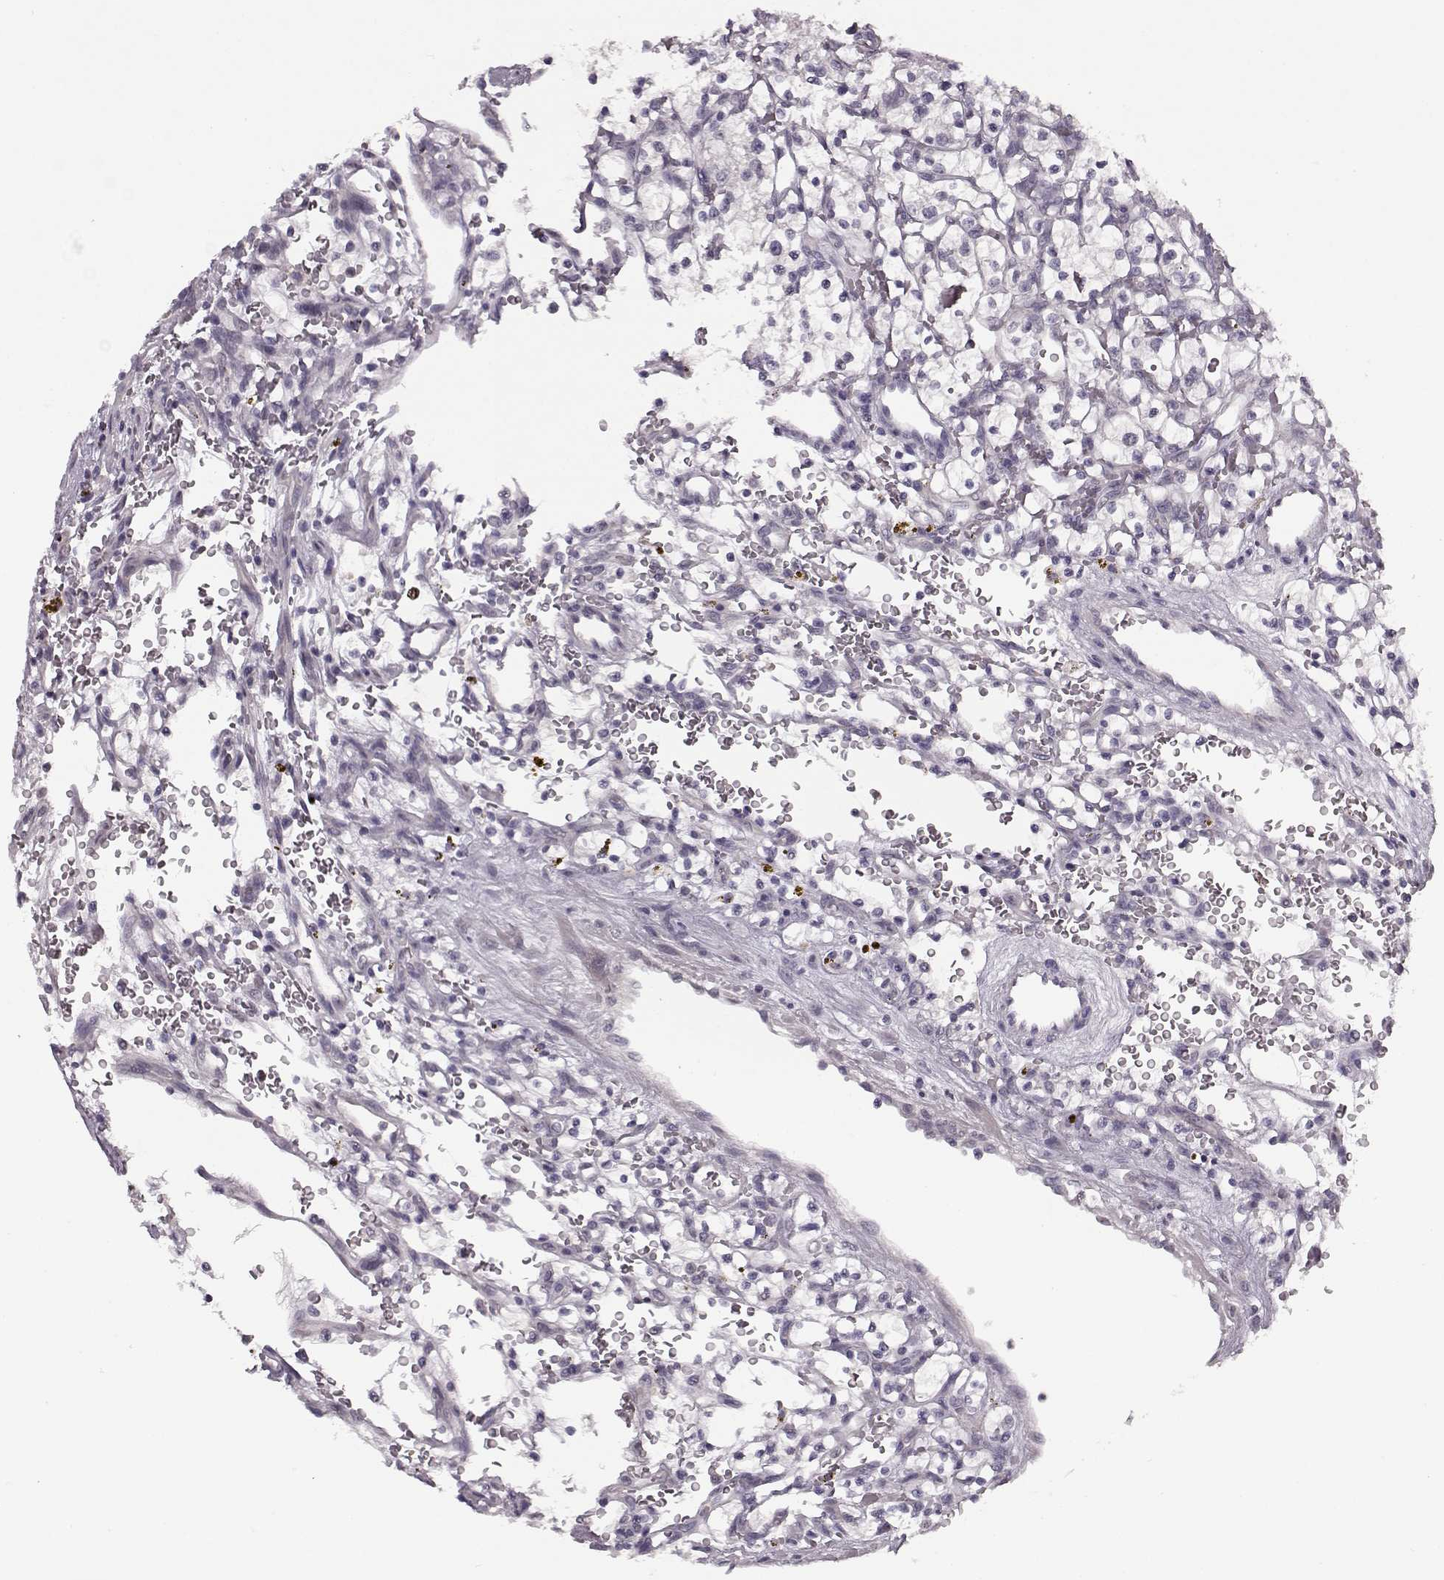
{"staining": {"intensity": "negative", "quantity": "none", "location": "none"}, "tissue": "renal cancer", "cell_type": "Tumor cells", "image_type": "cancer", "snomed": [{"axis": "morphology", "description": "Adenocarcinoma, NOS"}, {"axis": "topography", "description": "Kidney"}], "caption": "Immunohistochemical staining of human renal cancer (adenocarcinoma) displays no significant positivity in tumor cells.", "gene": "RP1L1", "patient": {"sex": "female", "age": 64}}